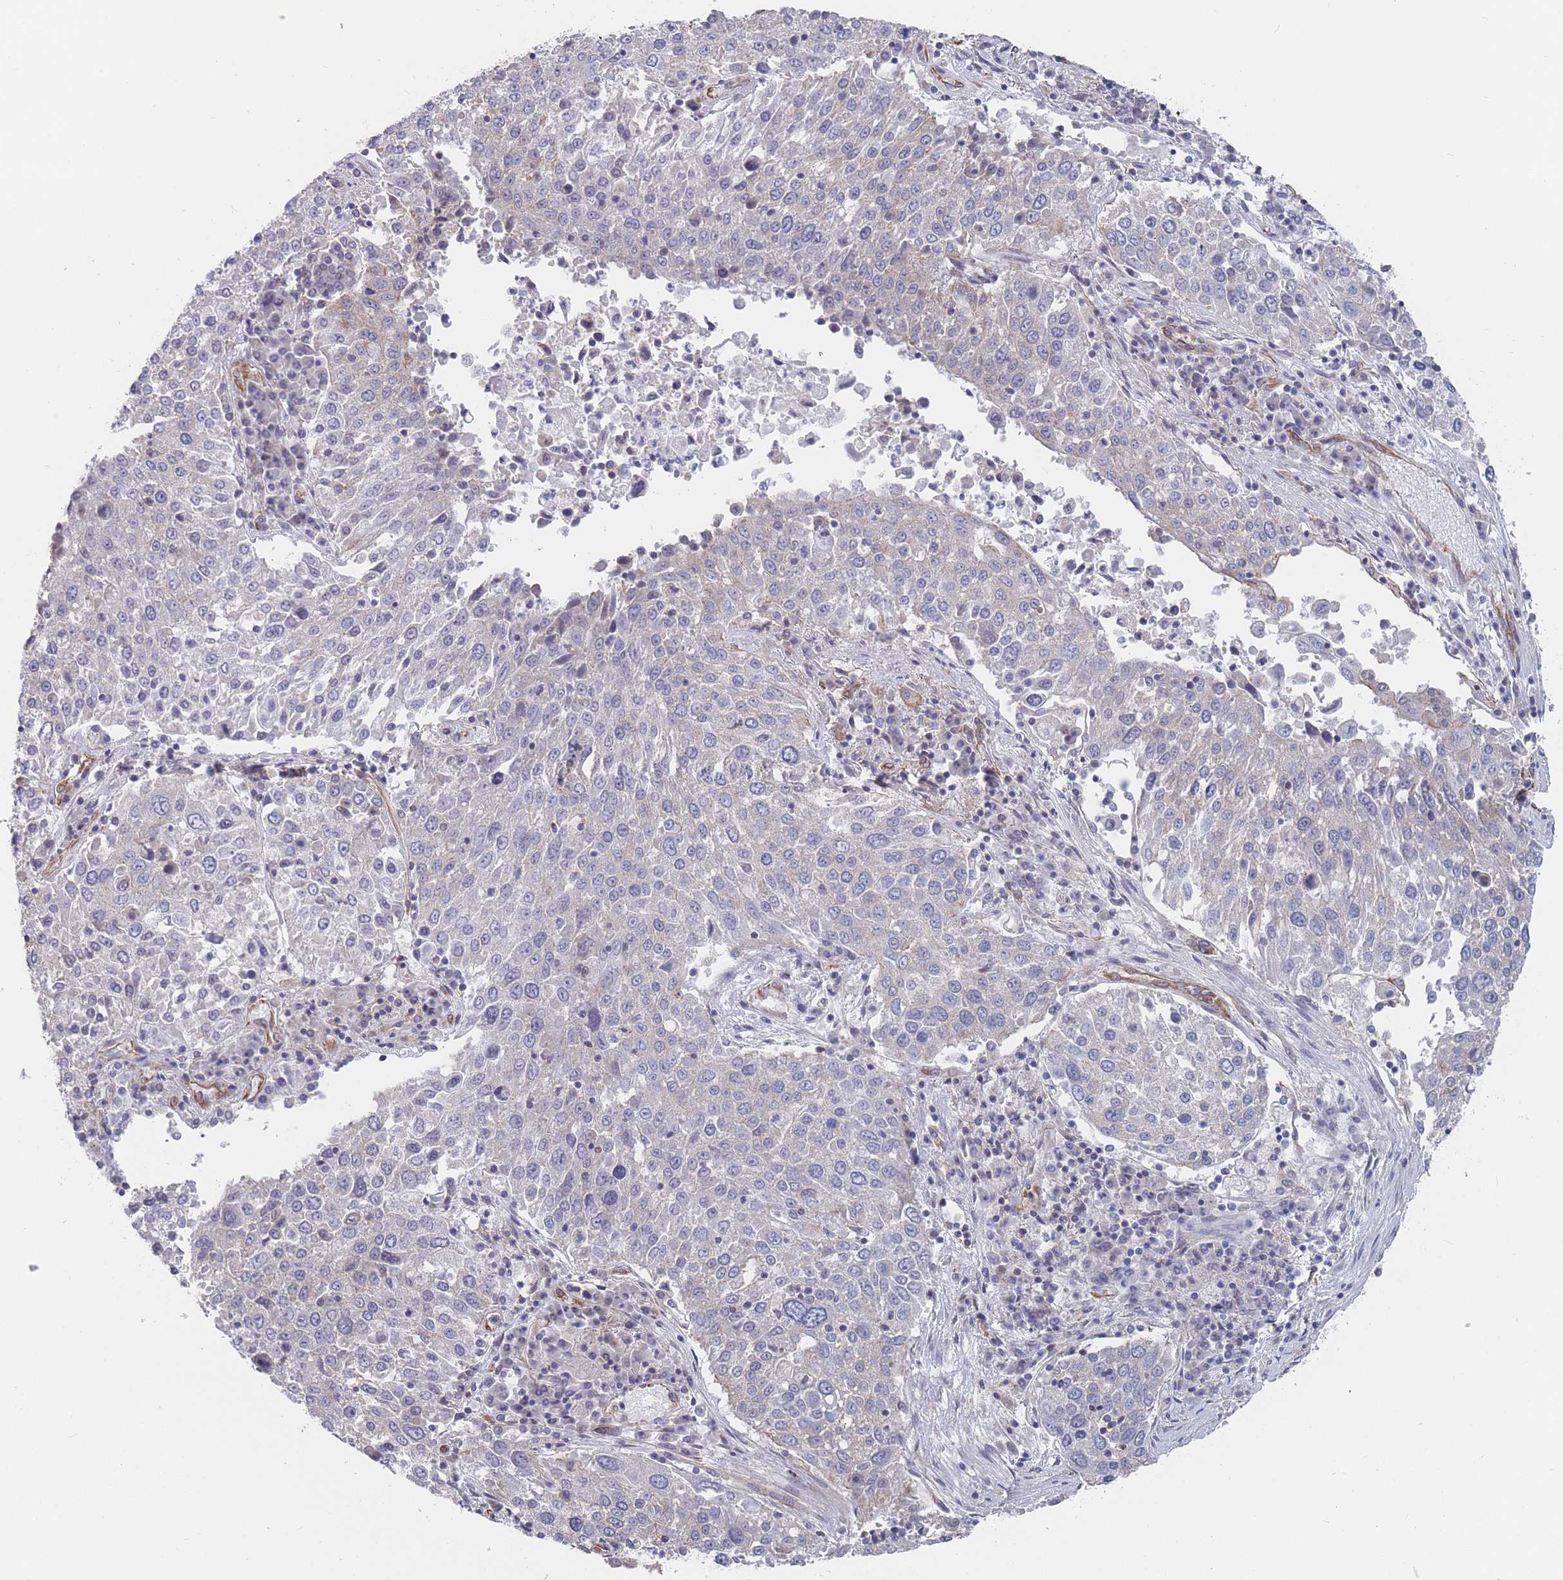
{"staining": {"intensity": "negative", "quantity": "none", "location": "none"}, "tissue": "lung cancer", "cell_type": "Tumor cells", "image_type": "cancer", "snomed": [{"axis": "morphology", "description": "Squamous cell carcinoma, NOS"}, {"axis": "topography", "description": "Lung"}], "caption": "IHC micrograph of squamous cell carcinoma (lung) stained for a protein (brown), which exhibits no expression in tumor cells.", "gene": "SLC1A6", "patient": {"sex": "male", "age": 65}}